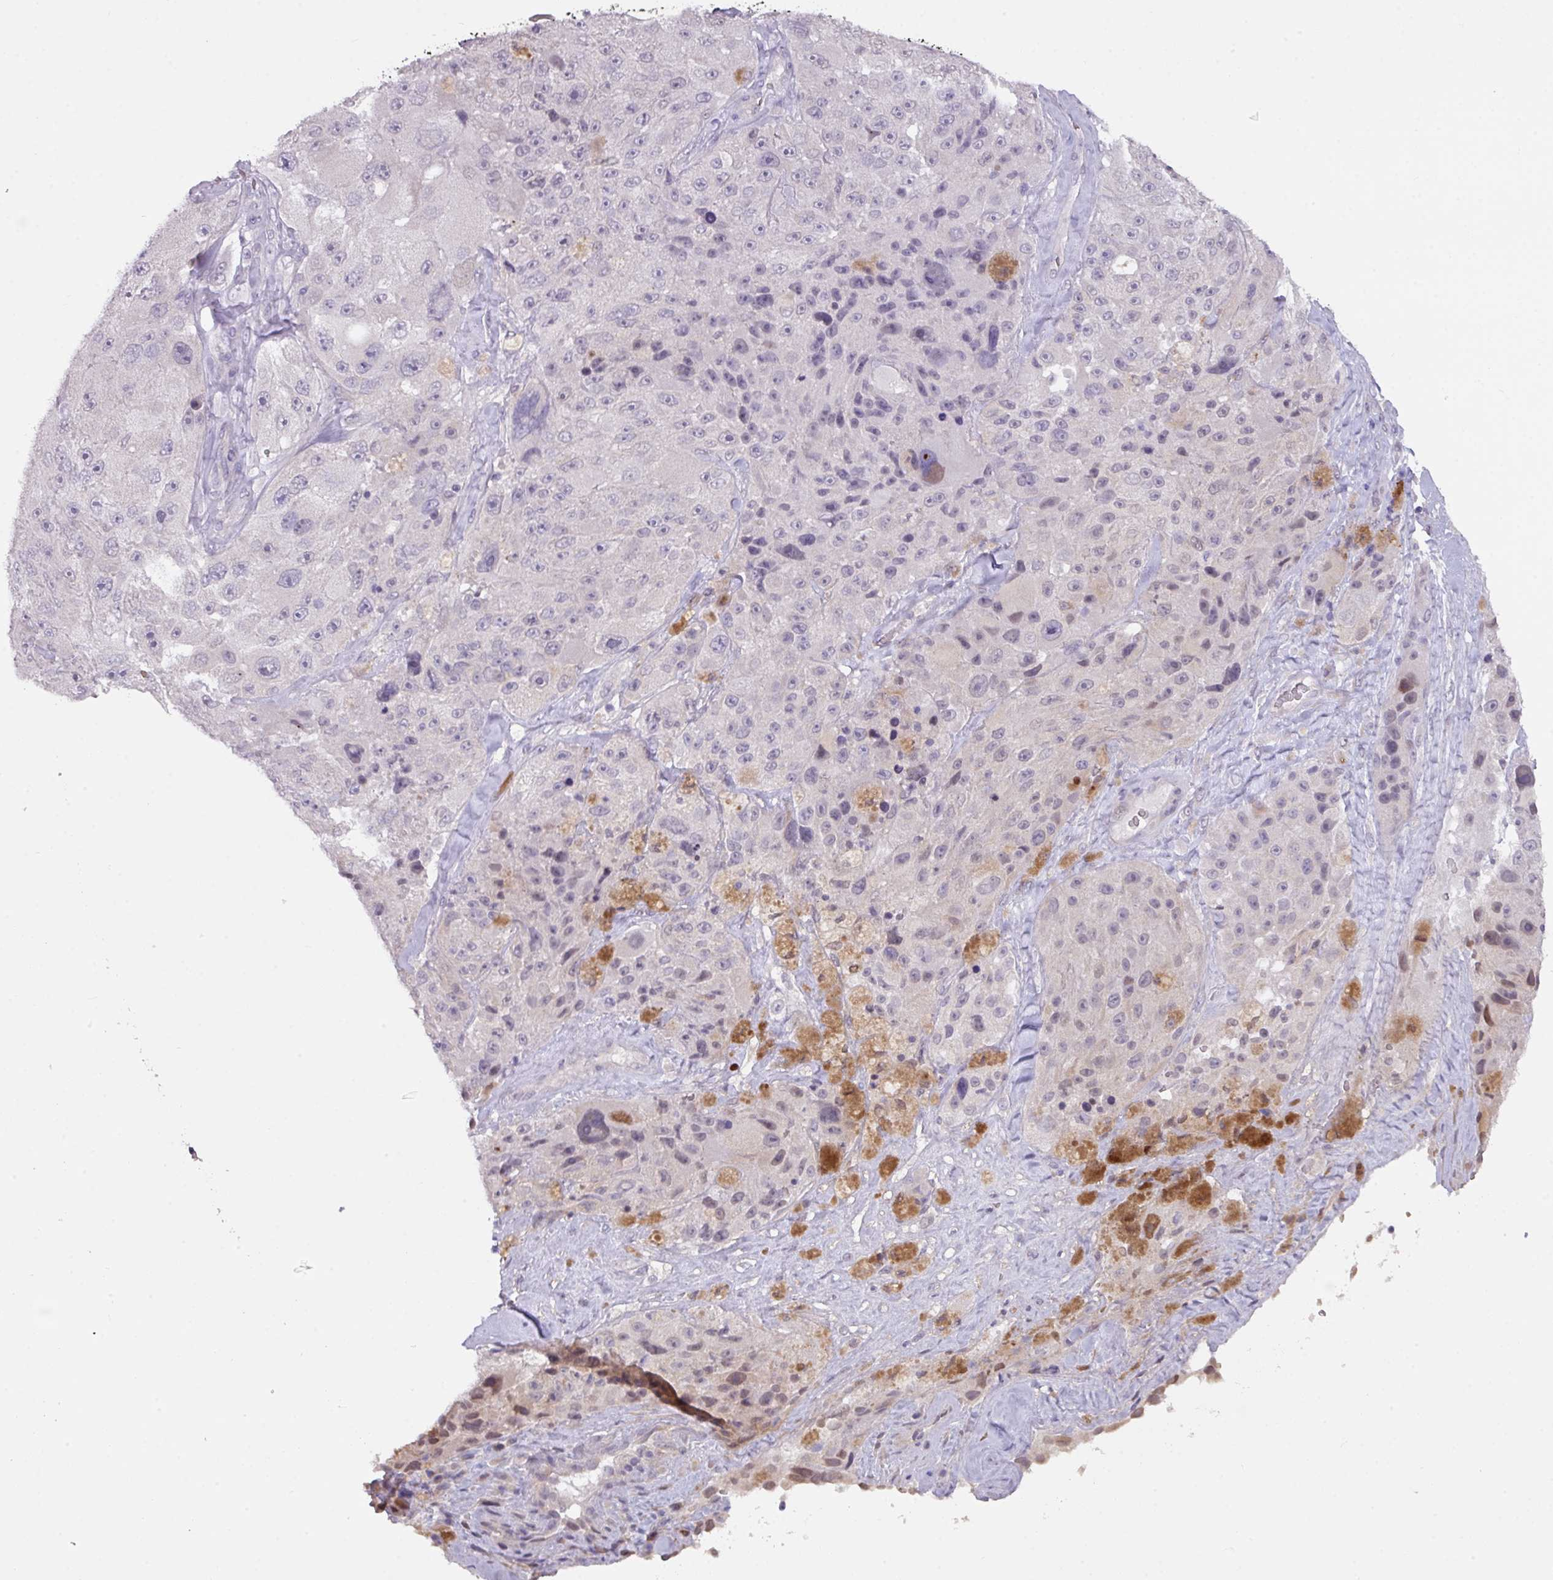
{"staining": {"intensity": "negative", "quantity": "none", "location": "none"}, "tissue": "melanoma", "cell_type": "Tumor cells", "image_type": "cancer", "snomed": [{"axis": "morphology", "description": "Malignant melanoma, Metastatic site"}, {"axis": "topography", "description": "Lymph node"}], "caption": "Tumor cells show no significant expression in melanoma.", "gene": "ANKRD13B", "patient": {"sex": "male", "age": 62}}